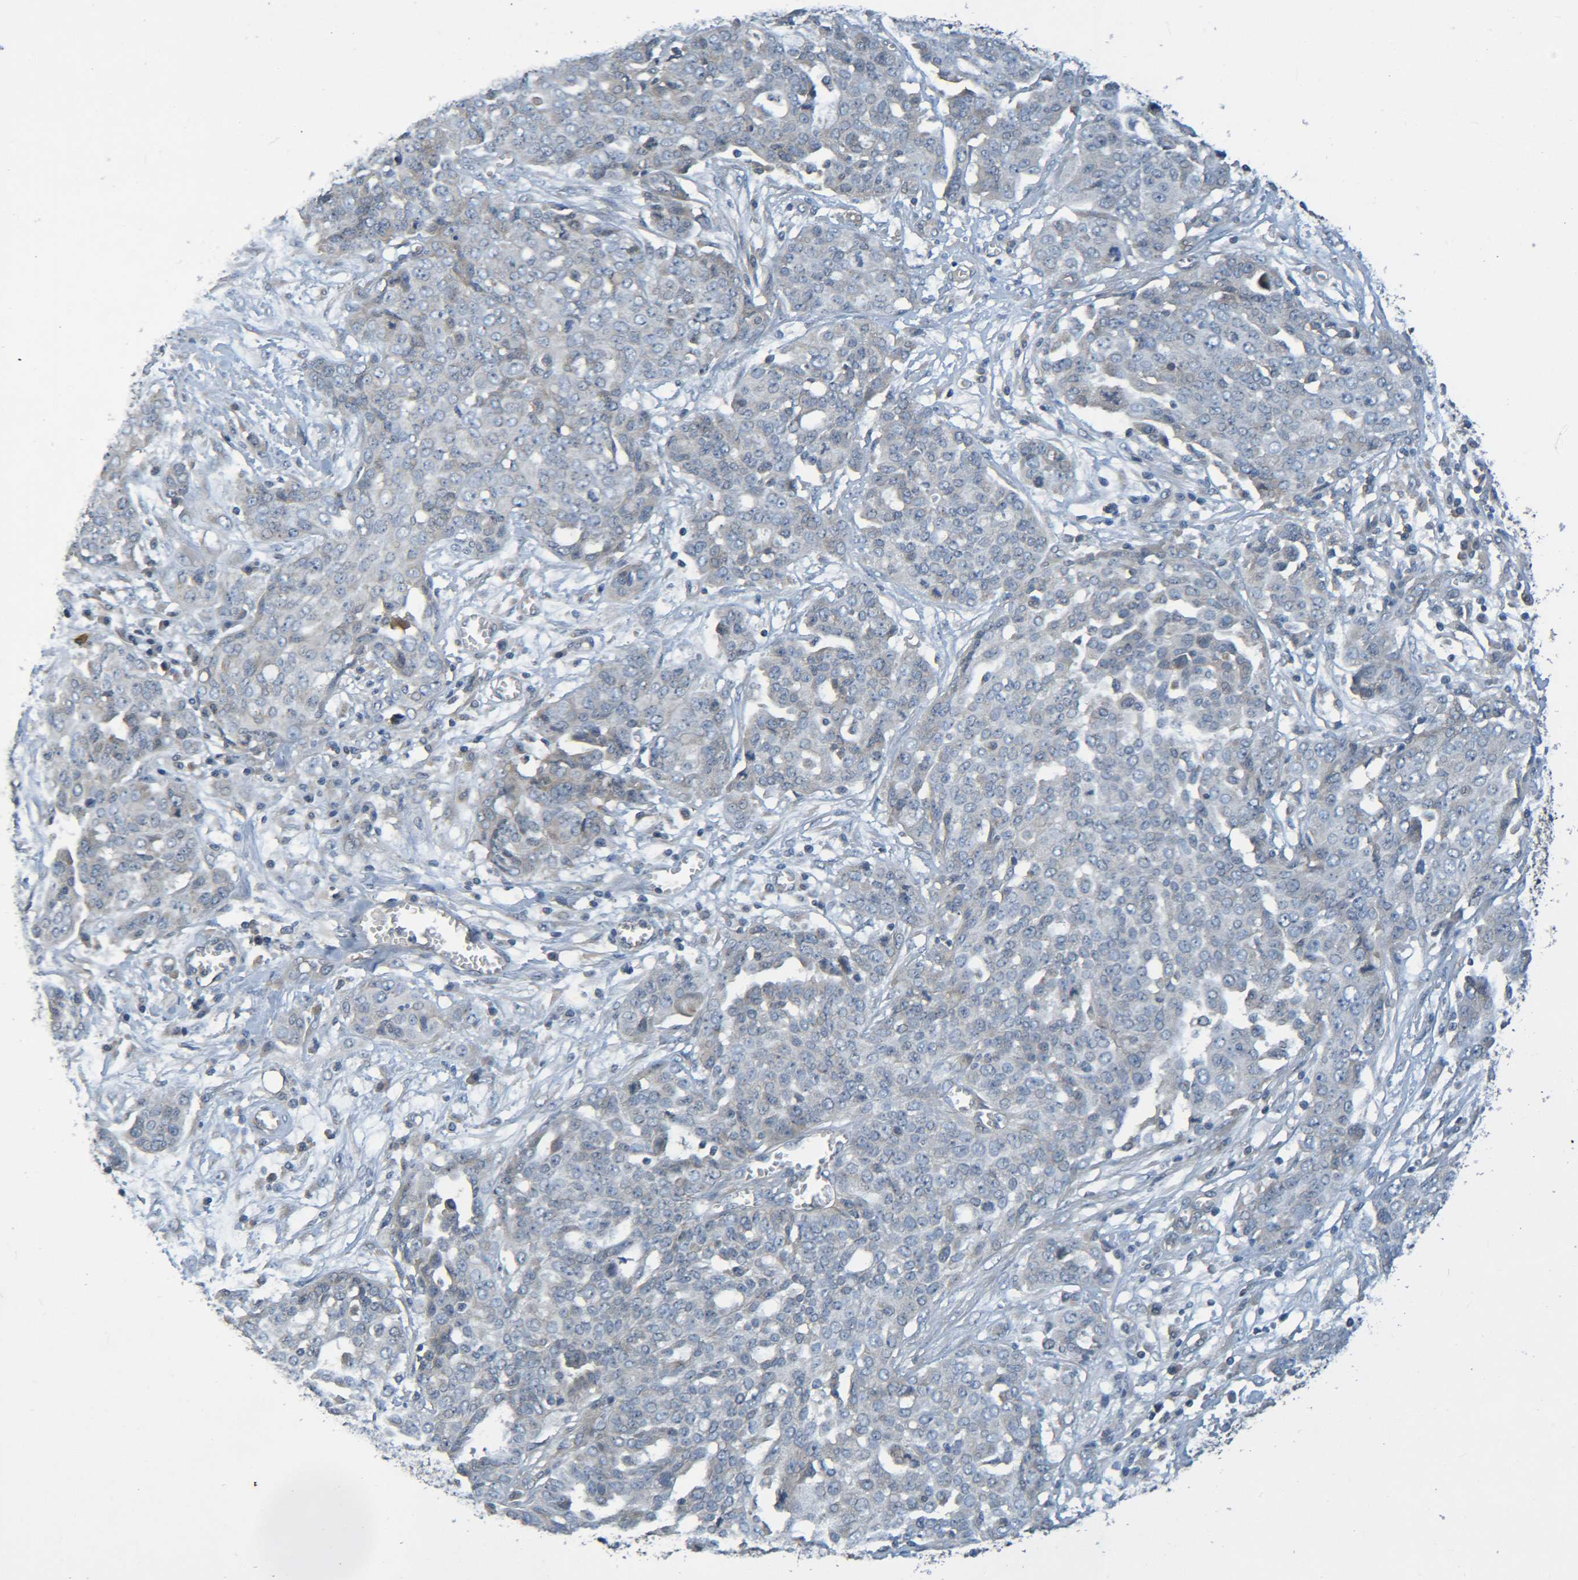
{"staining": {"intensity": "negative", "quantity": "none", "location": "none"}, "tissue": "ovarian cancer", "cell_type": "Tumor cells", "image_type": "cancer", "snomed": [{"axis": "morphology", "description": "Cystadenocarcinoma, serous, NOS"}, {"axis": "topography", "description": "Soft tissue"}, {"axis": "topography", "description": "Ovary"}], "caption": "Immunohistochemistry image of neoplastic tissue: human ovarian cancer stained with DAB shows no significant protein expression in tumor cells.", "gene": "CYP4F2", "patient": {"sex": "female", "age": 57}}